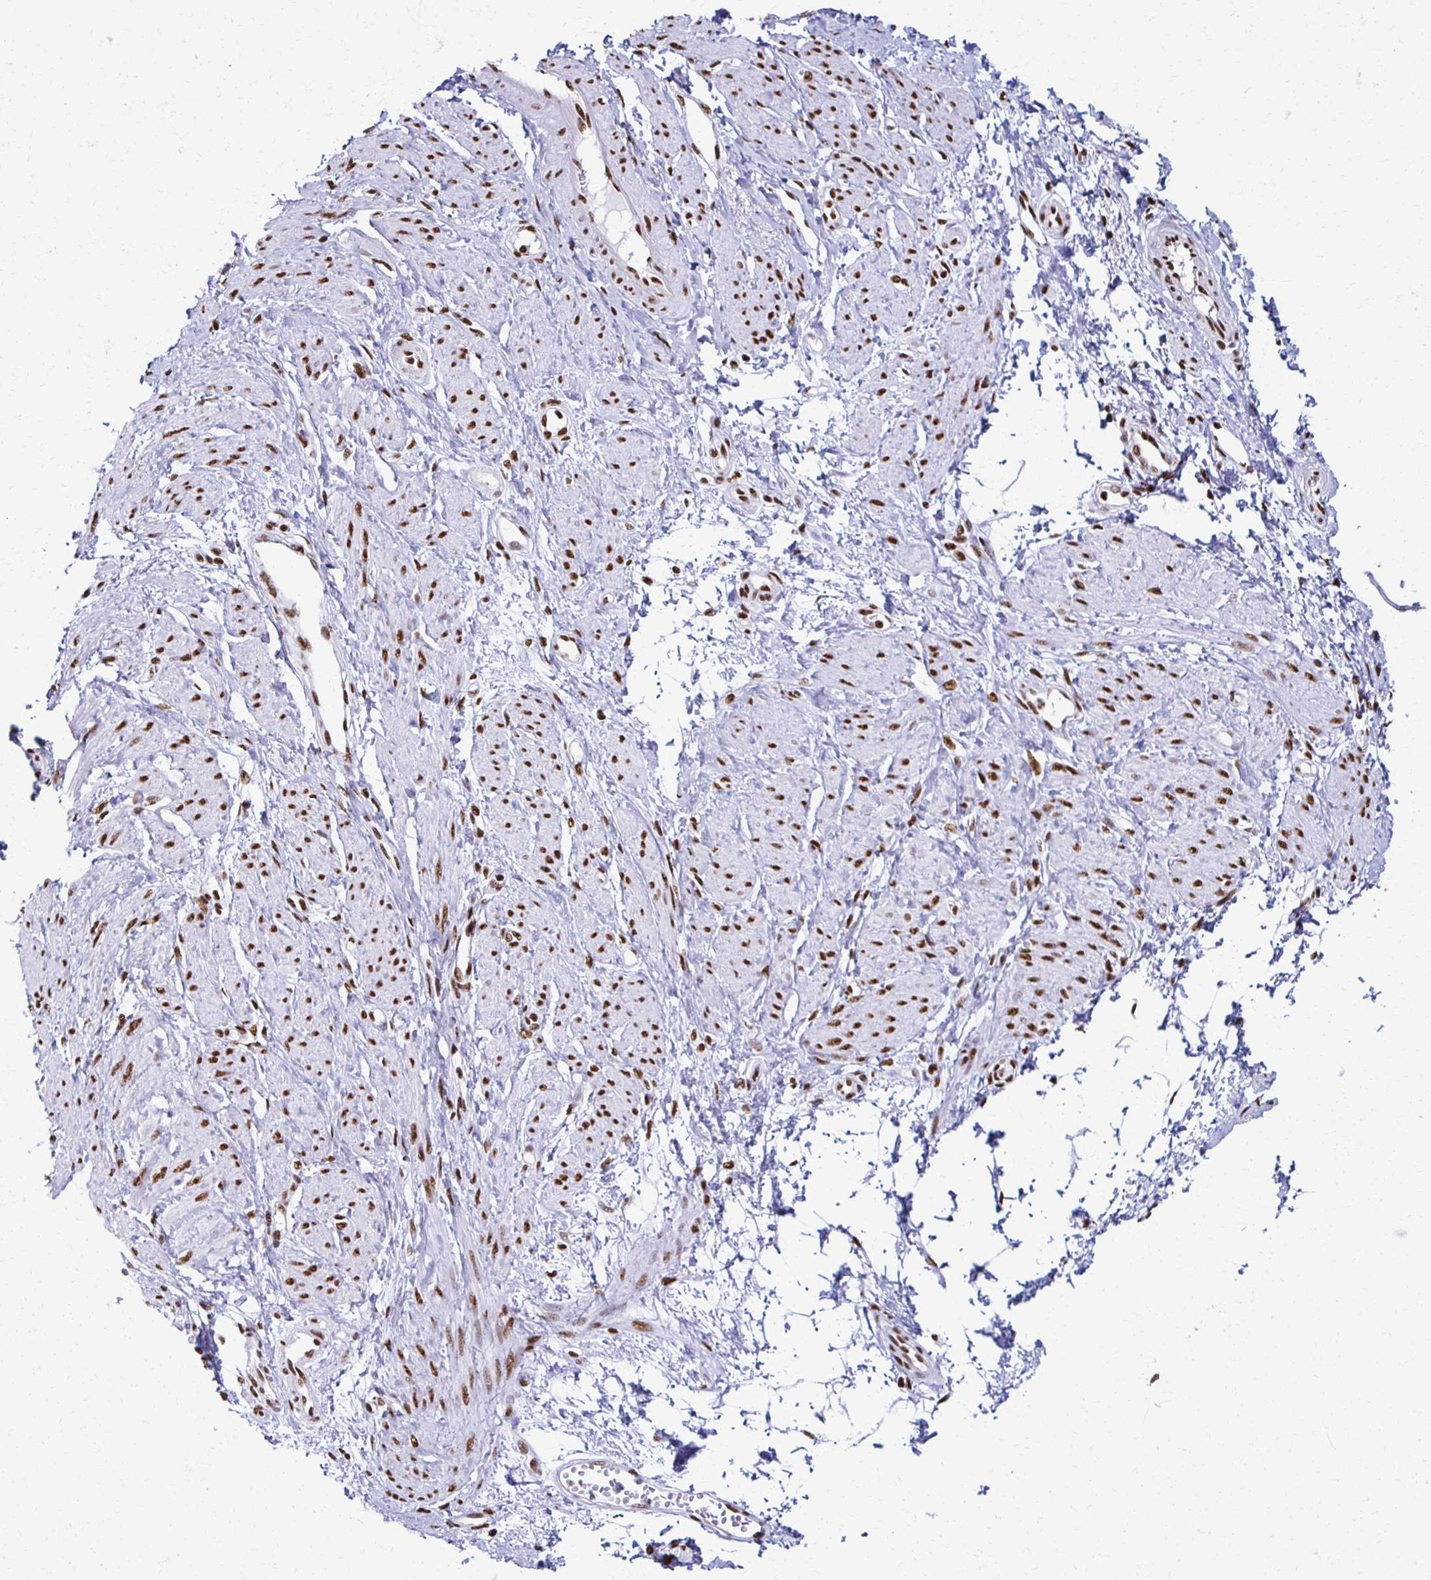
{"staining": {"intensity": "strong", "quantity": ">75%", "location": "nuclear"}, "tissue": "smooth muscle", "cell_type": "Smooth muscle cells", "image_type": "normal", "snomed": [{"axis": "morphology", "description": "Normal tissue, NOS"}, {"axis": "topography", "description": "Smooth muscle"}, {"axis": "topography", "description": "Uterus"}], "caption": "DAB (3,3'-diaminobenzidine) immunohistochemical staining of unremarkable human smooth muscle shows strong nuclear protein expression in about >75% of smooth muscle cells.", "gene": "NONO", "patient": {"sex": "female", "age": 39}}